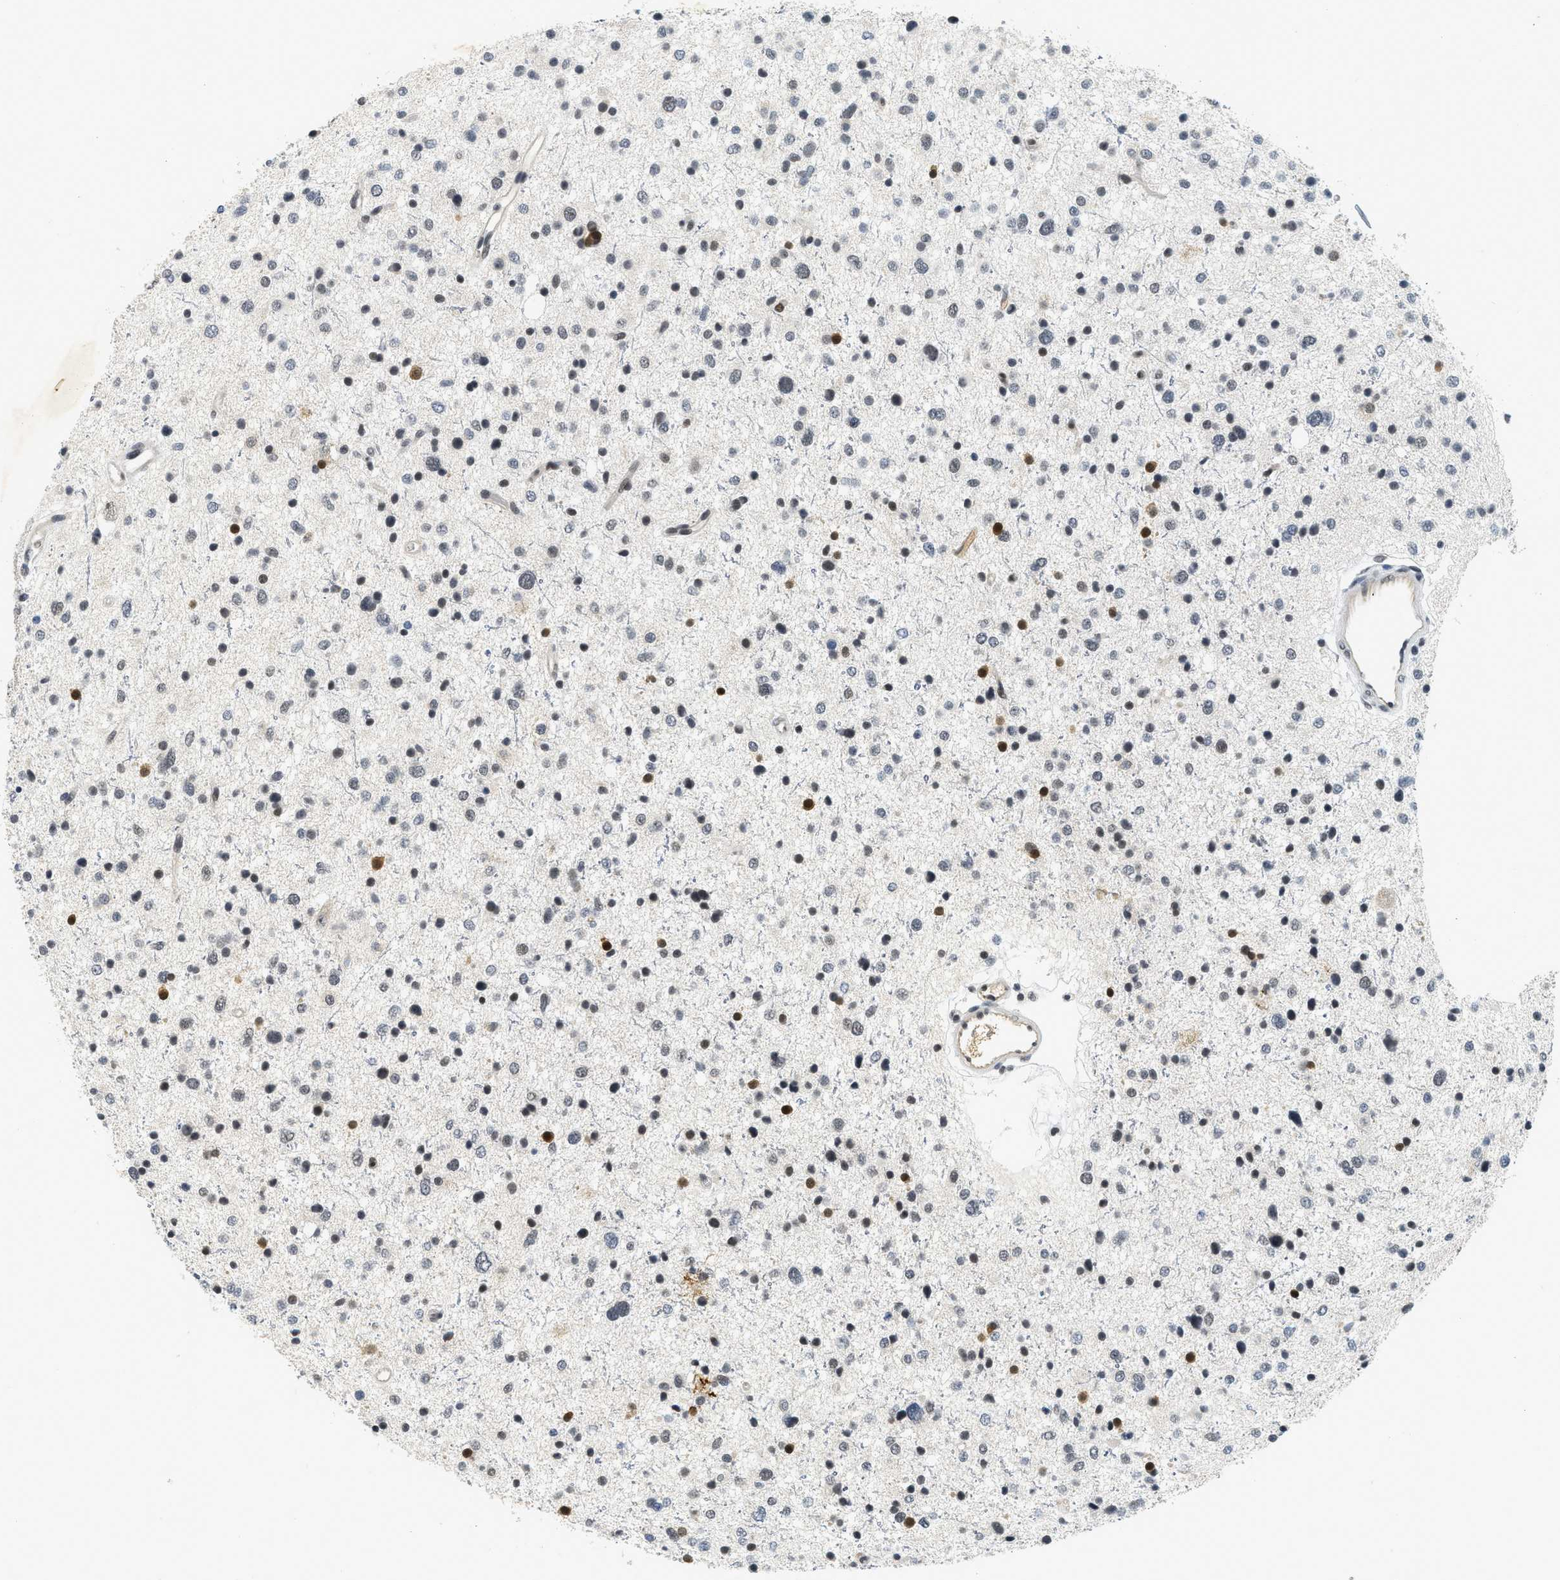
{"staining": {"intensity": "moderate", "quantity": "25%-75%", "location": "nuclear"}, "tissue": "glioma", "cell_type": "Tumor cells", "image_type": "cancer", "snomed": [{"axis": "morphology", "description": "Glioma, malignant, Low grade"}, {"axis": "topography", "description": "Brain"}], "caption": "A brown stain shows moderate nuclear staining of a protein in human glioma tumor cells.", "gene": "MZF1", "patient": {"sex": "female", "age": 37}}